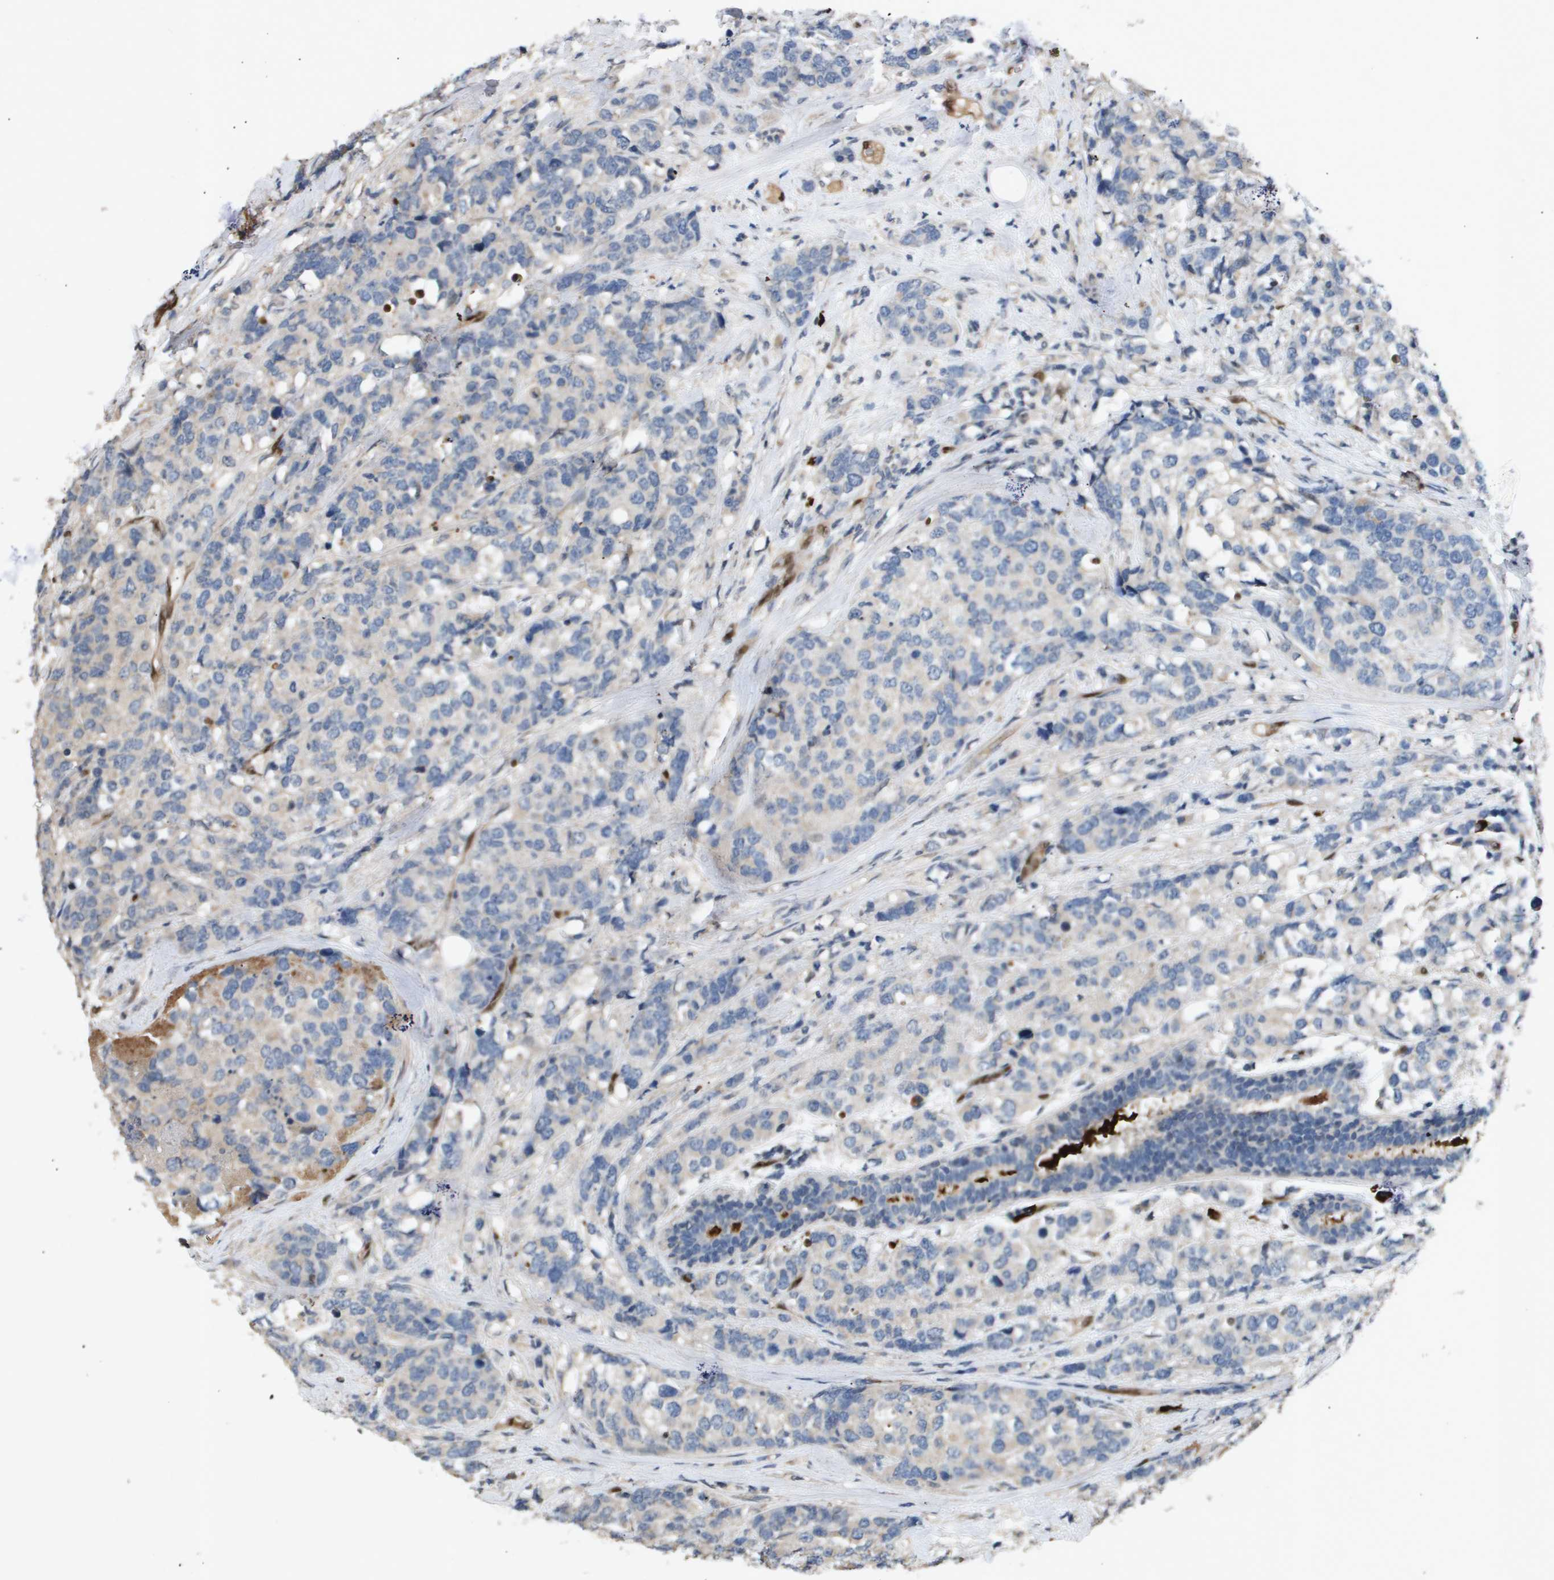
{"staining": {"intensity": "weak", "quantity": "<25%", "location": "cytoplasmic/membranous"}, "tissue": "breast cancer", "cell_type": "Tumor cells", "image_type": "cancer", "snomed": [{"axis": "morphology", "description": "Lobular carcinoma"}, {"axis": "topography", "description": "Breast"}], "caption": "Breast lobular carcinoma was stained to show a protein in brown. There is no significant staining in tumor cells.", "gene": "ERG", "patient": {"sex": "female", "age": 59}}